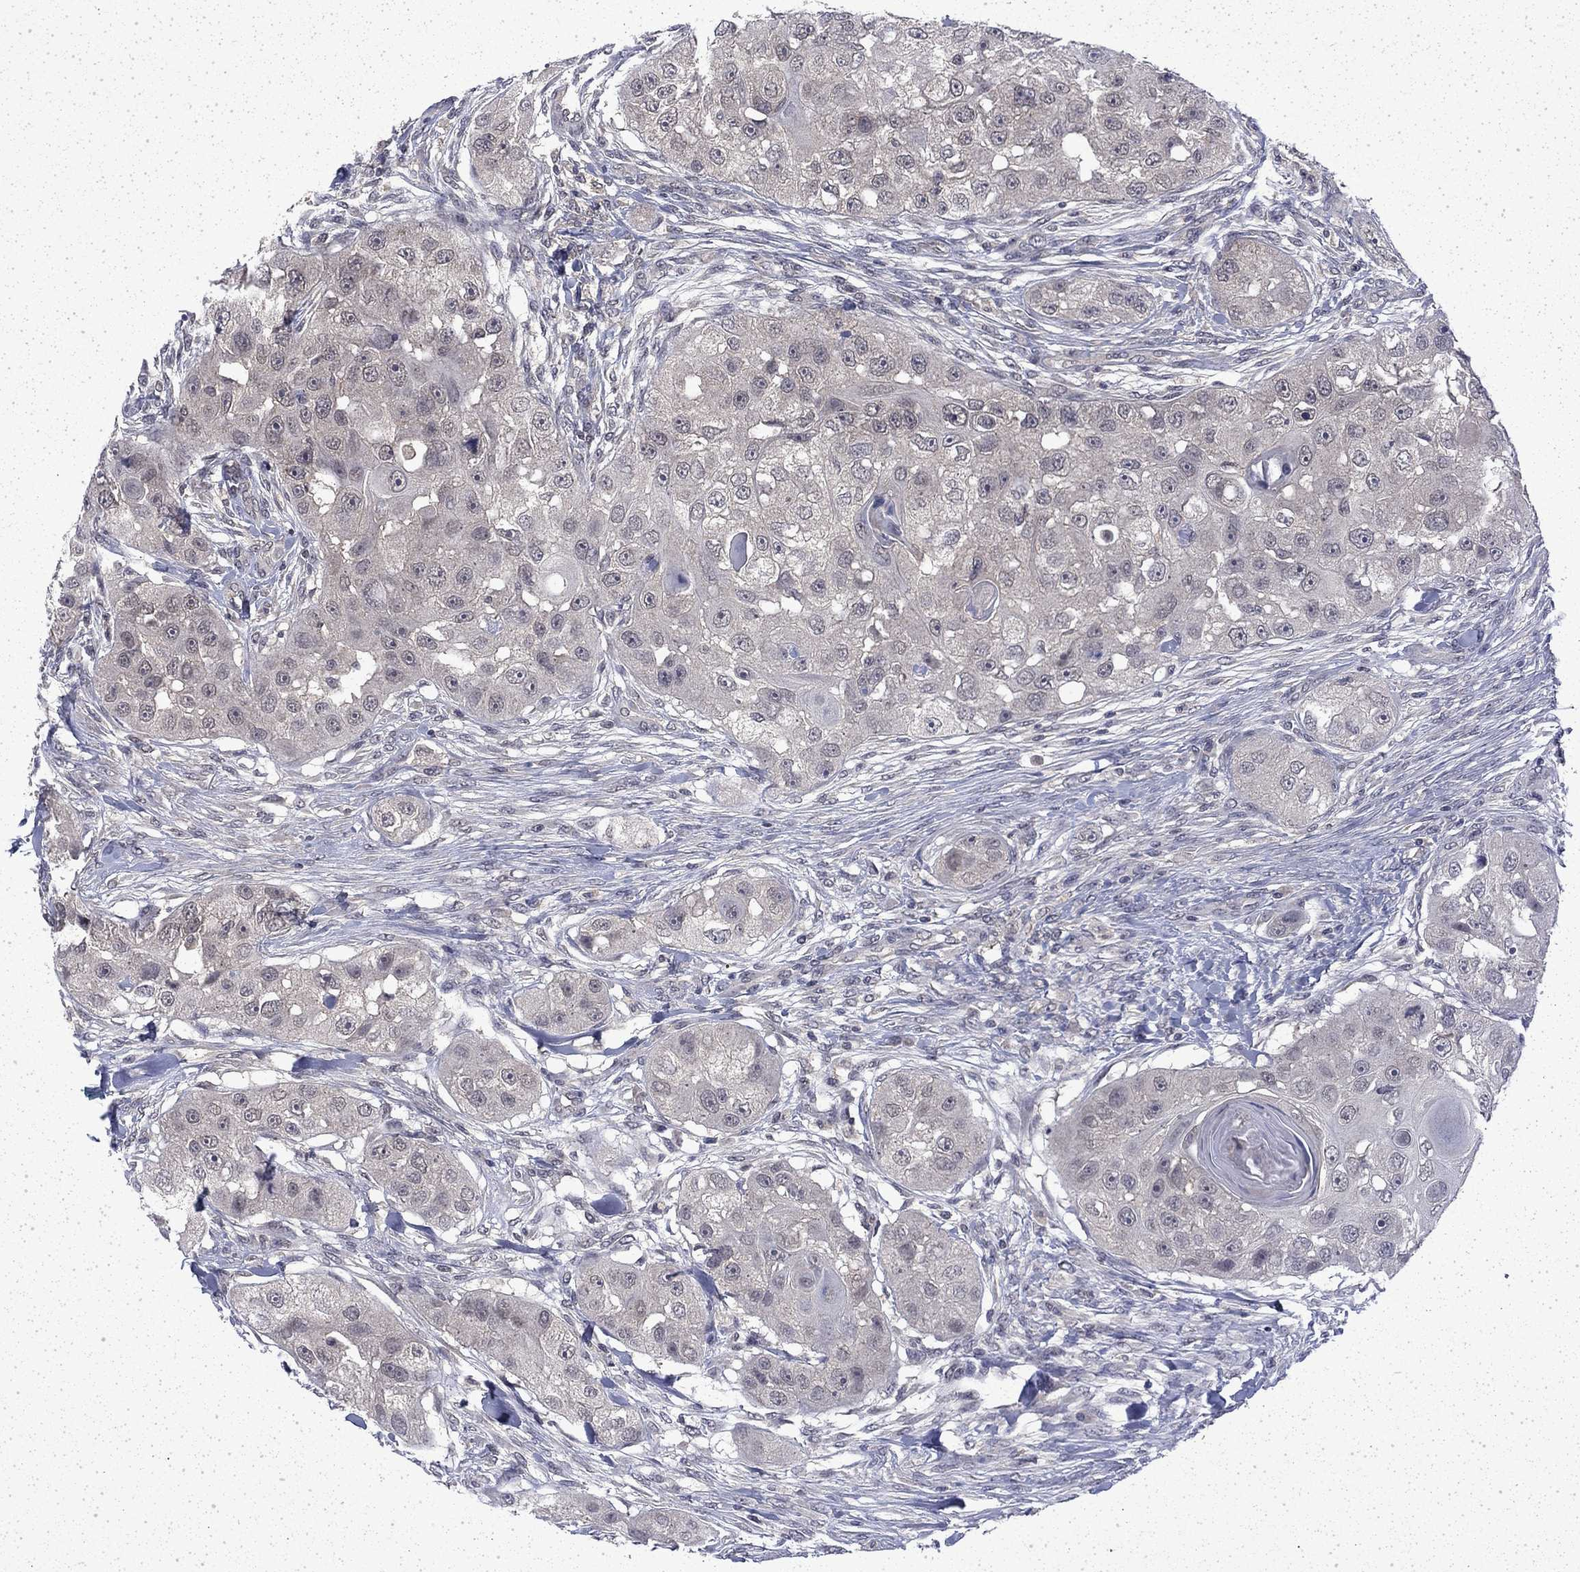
{"staining": {"intensity": "negative", "quantity": "none", "location": "none"}, "tissue": "head and neck cancer", "cell_type": "Tumor cells", "image_type": "cancer", "snomed": [{"axis": "morphology", "description": "Squamous cell carcinoma, NOS"}, {"axis": "topography", "description": "Head-Neck"}], "caption": "Squamous cell carcinoma (head and neck) was stained to show a protein in brown. There is no significant expression in tumor cells.", "gene": "CHAT", "patient": {"sex": "male", "age": 51}}